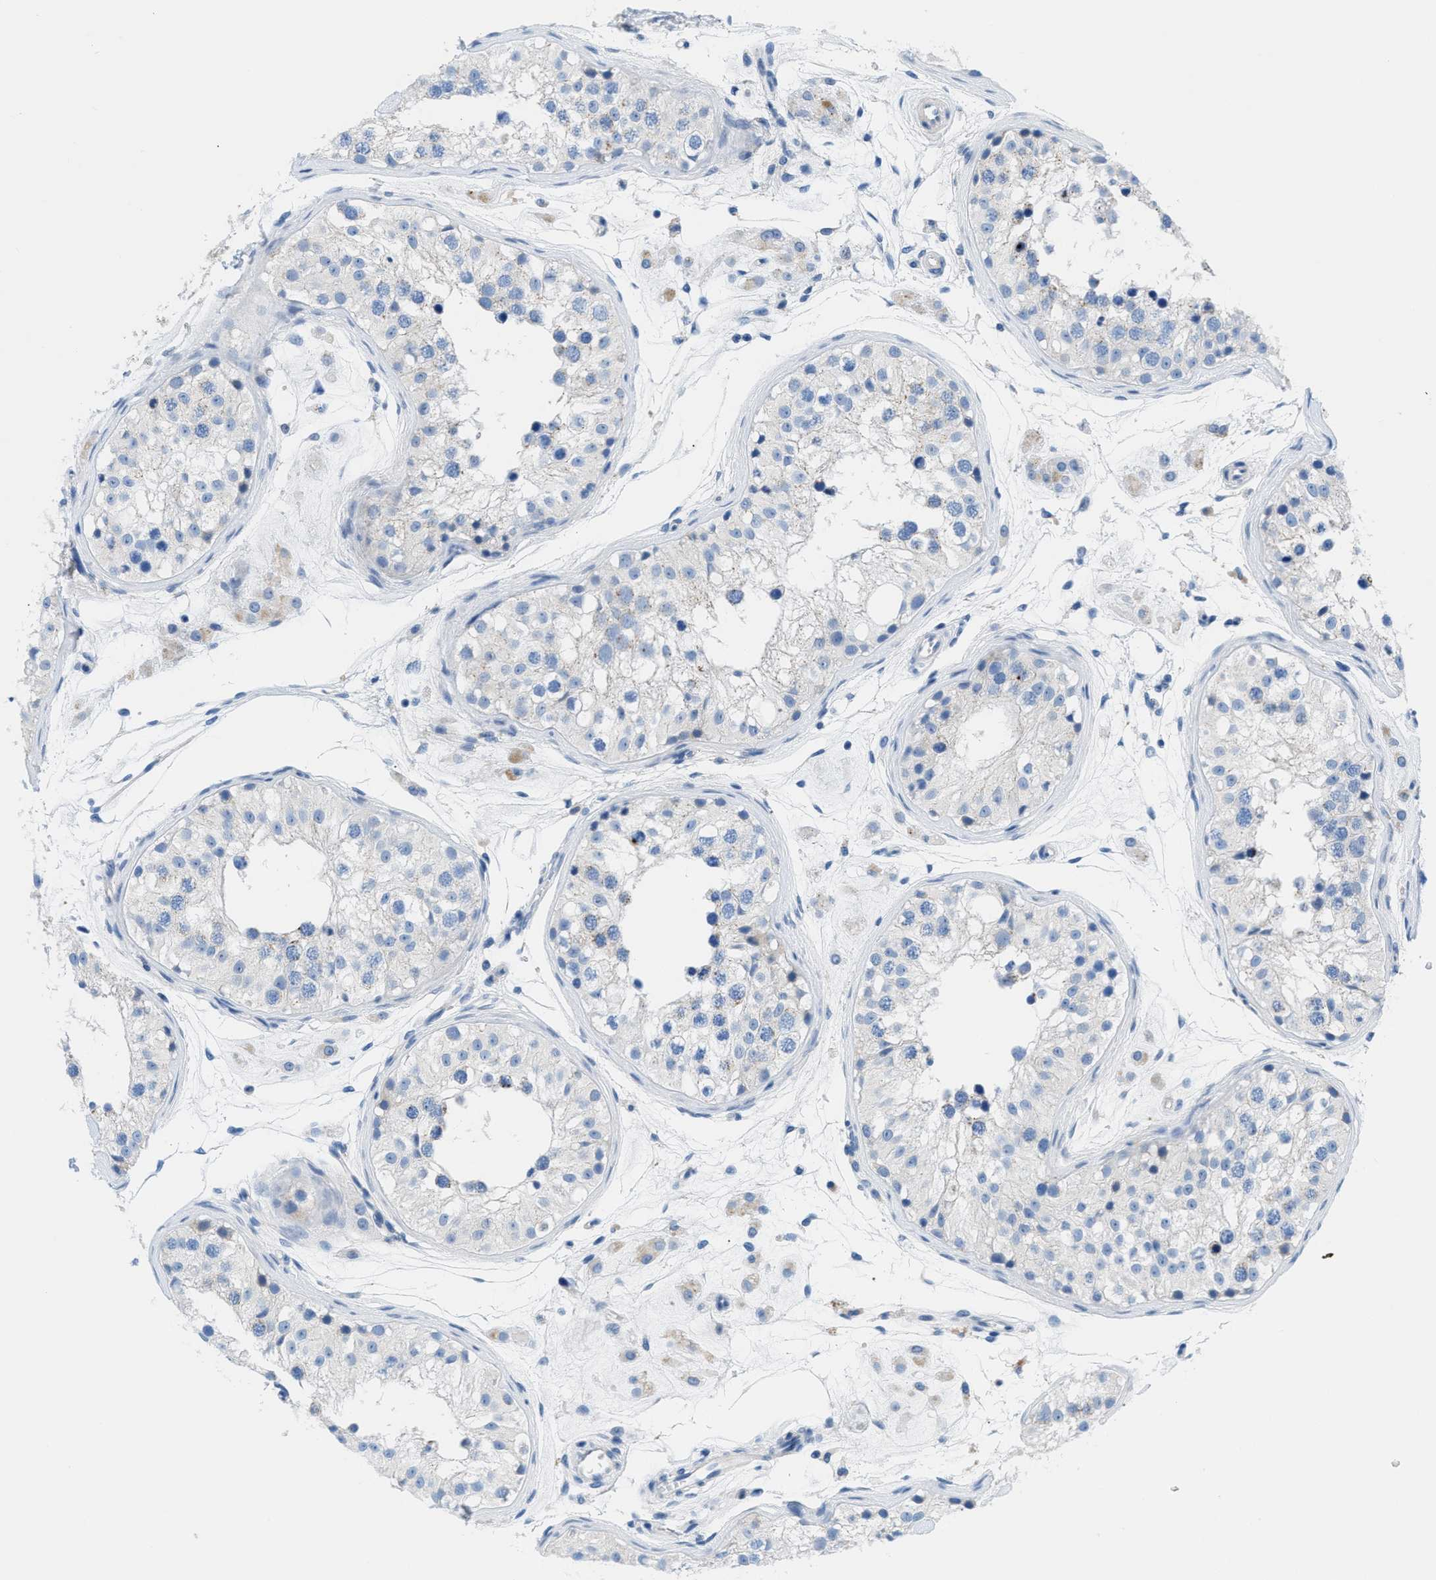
{"staining": {"intensity": "negative", "quantity": "none", "location": "none"}, "tissue": "testis", "cell_type": "Cells in seminiferous ducts", "image_type": "normal", "snomed": [{"axis": "morphology", "description": "Normal tissue, NOS"}, {"axis": "morphology", "description": "Adenocarcinoma, metastatic, NOS"}, {"axis": "topography", "description": "Testis"}], "caption": "Image shows no protein staining in cells in seminiferous ducts of benign testis.", "gene": "FDCSP", "patient": {"sex": "male", "age": 26}}